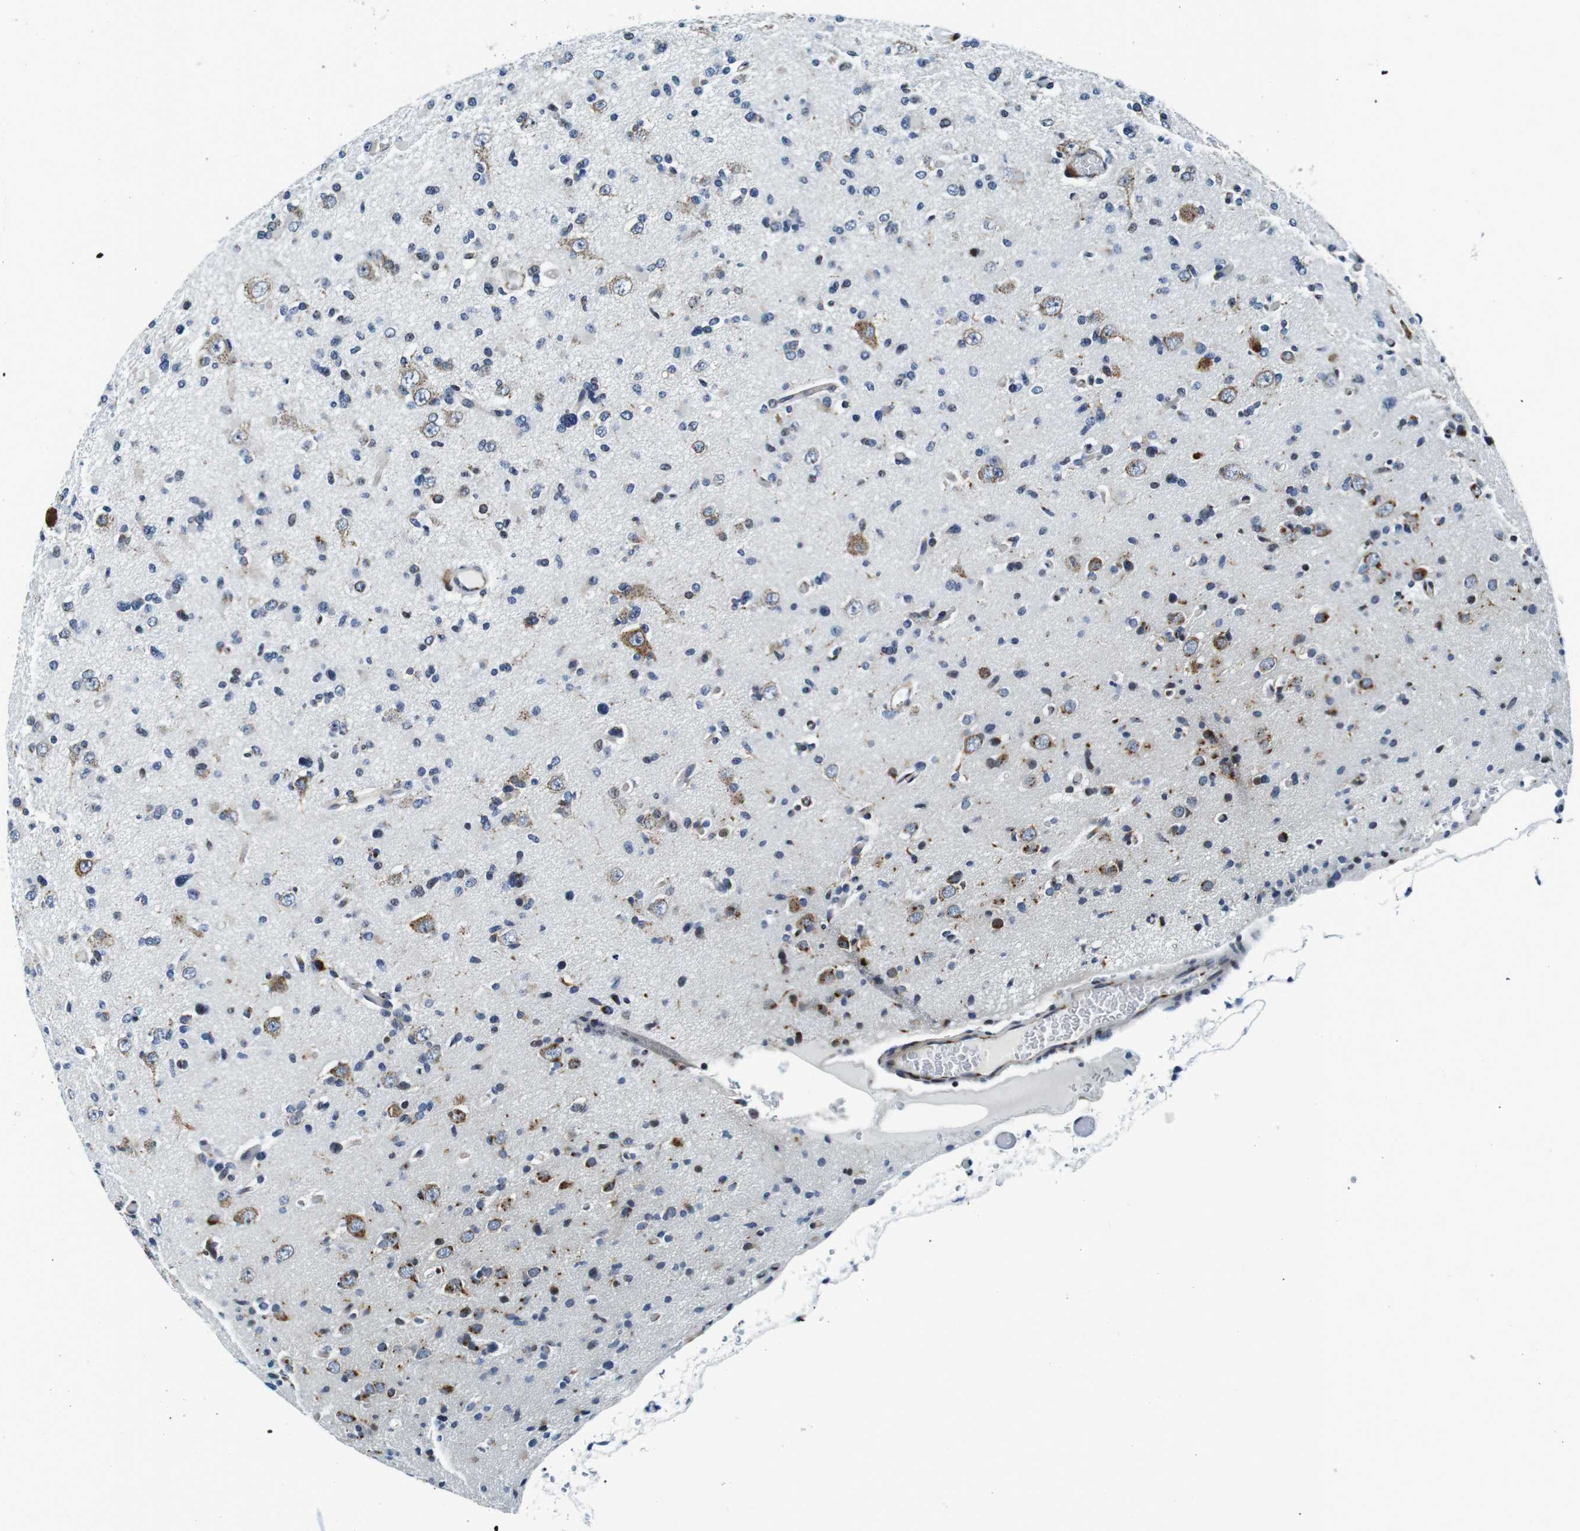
{"staining": {"intensity": "moderate", "quantity": "<25%", "location": "cytoplasmic/membranous"}, "tissue": "glioma", "cell_type": "Tumor cells", "image_type": "cancer", "snomed": [{"axis": "morphology", "description": "Glioma, malignant, Low grade"}, {"axis": "topography", "description": "Brain"}], "caption": "Glioma stained with a protein marker demonstrates moderate staining in tumor cells.", "gene": "FAR2", "patient": {"sex": "female", "age": 22}}